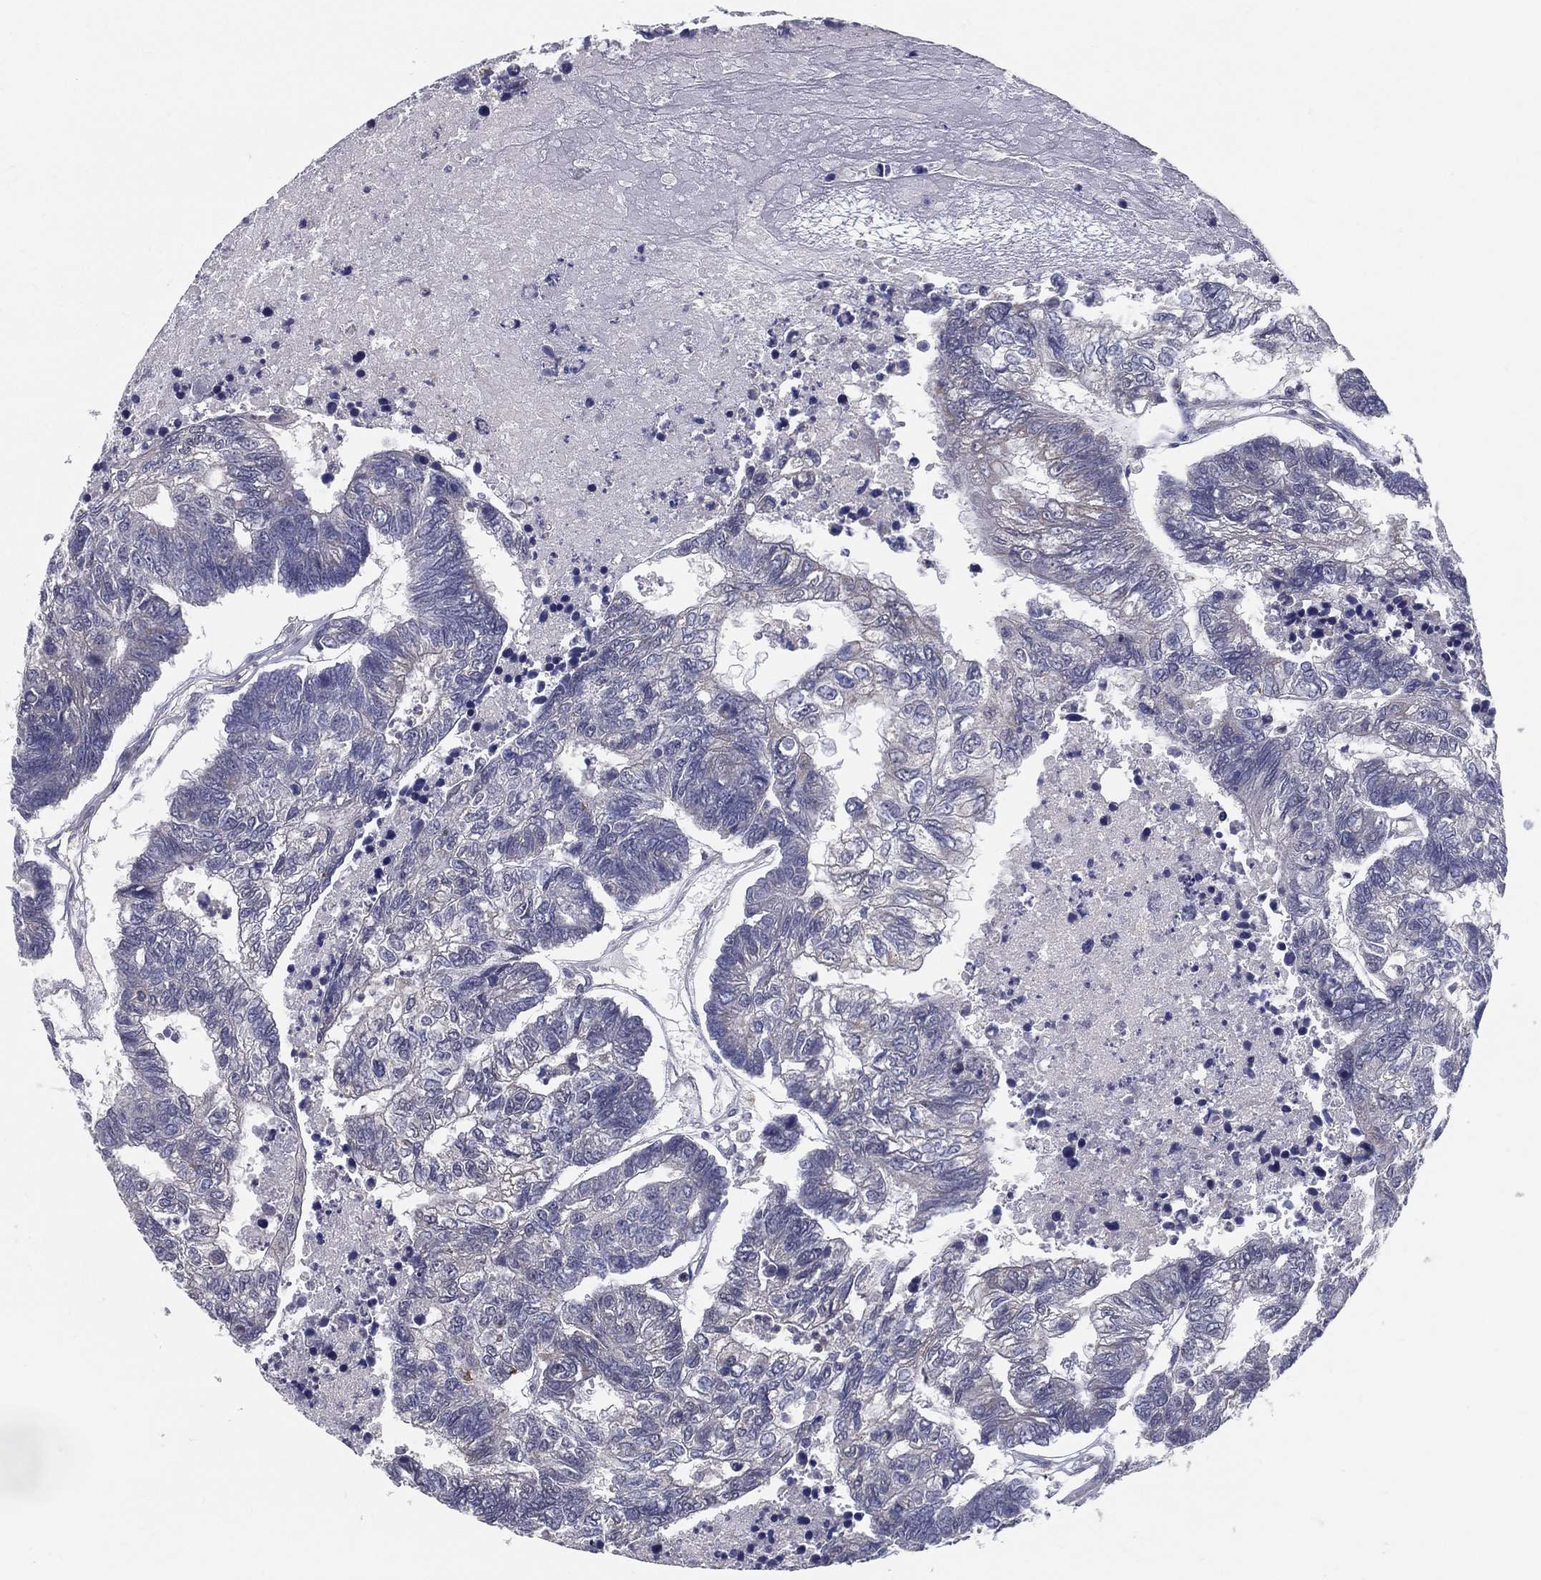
{"staining": {"intensity": "negative", "quantity": "none", "location": "none"}, "tissue": "colorectal cancer", "cell_type": "Tumor cells", "image_type": "cancer", "snomed": [{"axis": "morphology", "description": "Adenocarcinoma, NOS"}, {"axis": "topography", "description": "Colon"}], "caption": "Tumor cells show no significant protein staining in colorectal cancer.", "gene": "PCSK1", "patient": {"sex": "female", "age": 48}}